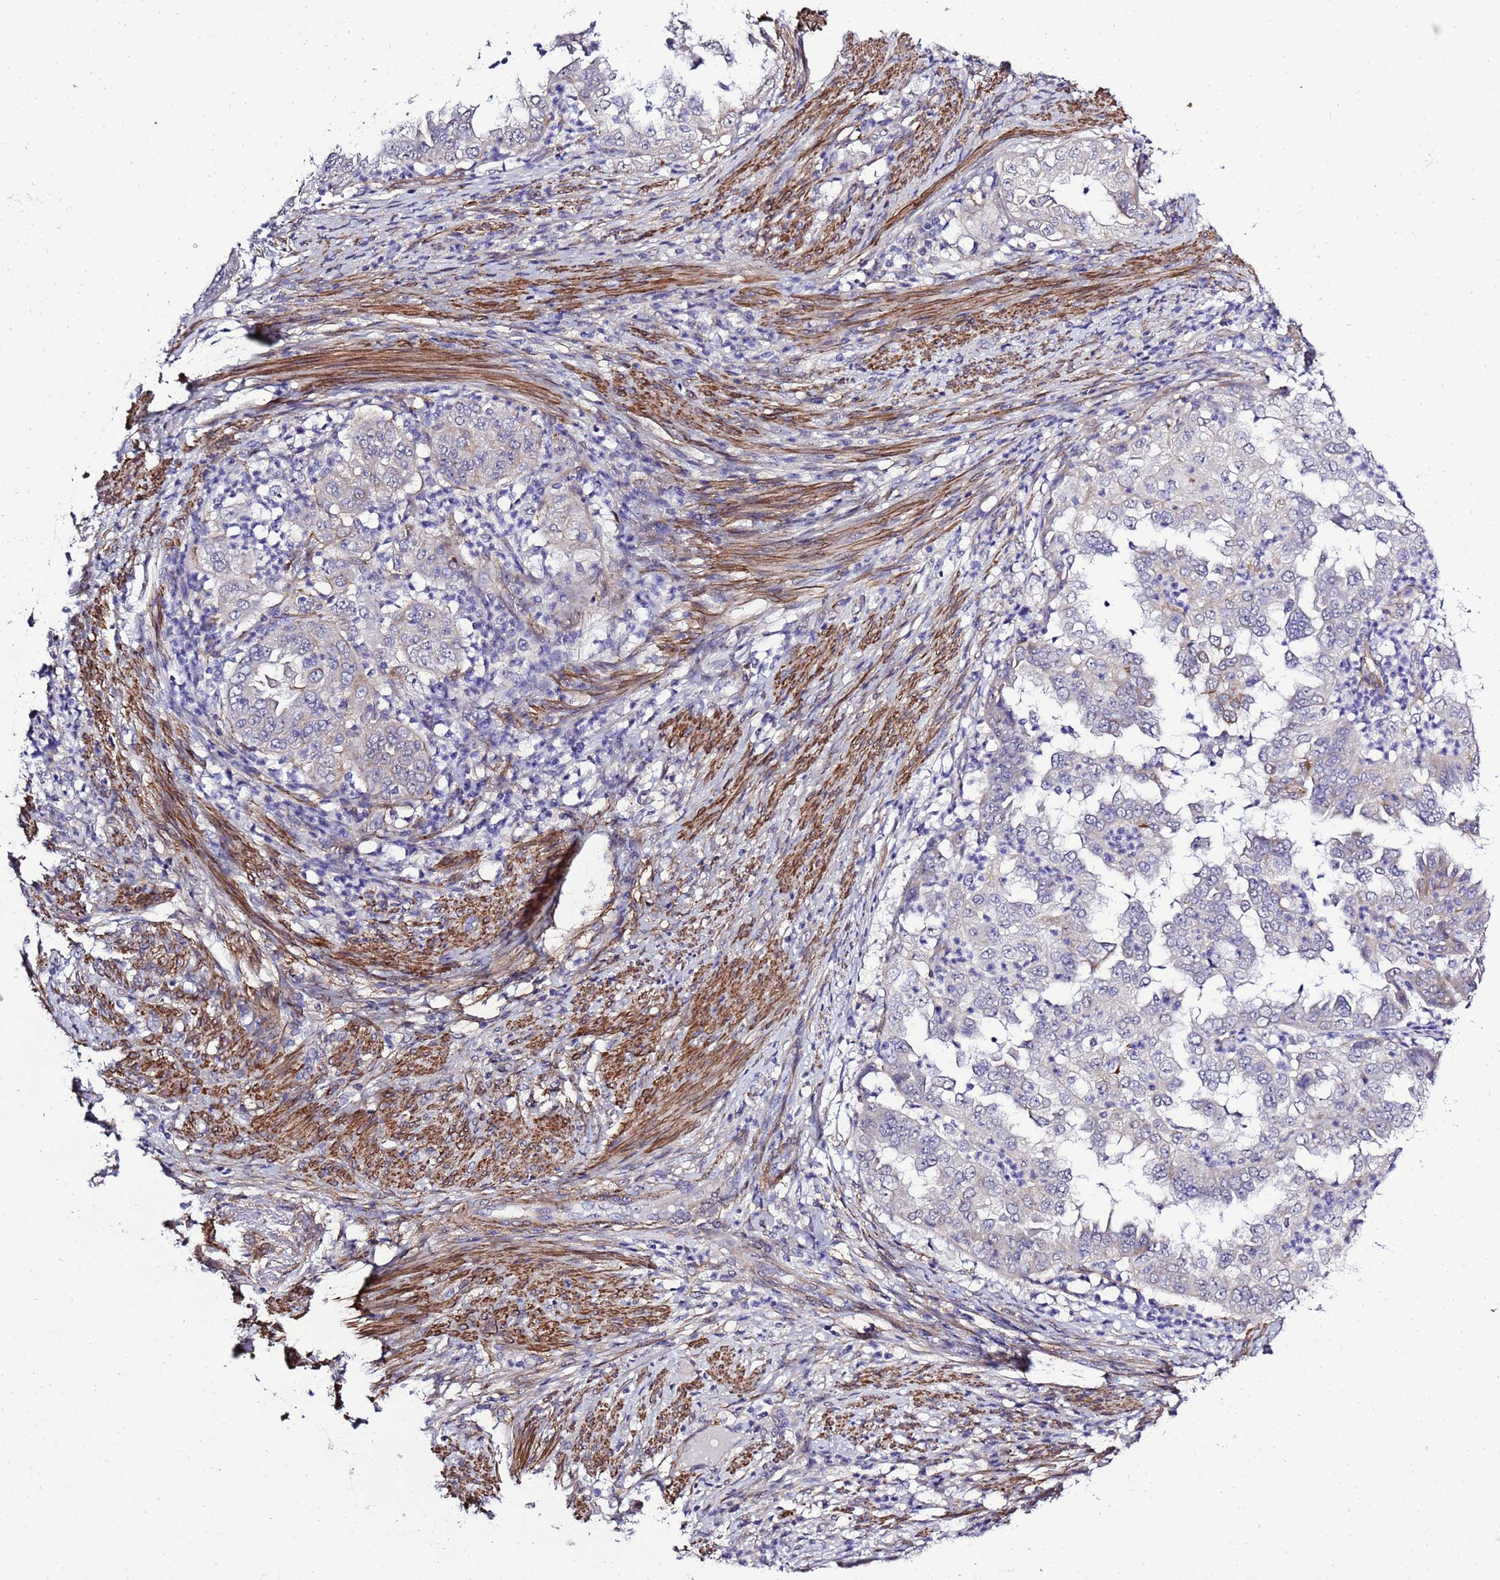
{"staining": {"intensity": "negative", "quantity": "none", "location": "none"}, "tissue": "endometrial cancer", "cell_type": "Tumor cells", "image_type": "cancer", "snomed": [{"axis": "morphology", "description": "Adenocarcinoma, NOS"}, {"axis": "topography", "description": "Endometrium"}], "caption": "IHC histopathology image of neoplastic tissue: human endometrial cancer (adenocarcinoma) stained with DAB shows no significant protein expression in tumor cells. The staining is performed using DAB brown chromogen with nuclei counter-stained in using hematoxylin.", "gene": "GZF1", "patient": {"sex": "female", "age": 85}}